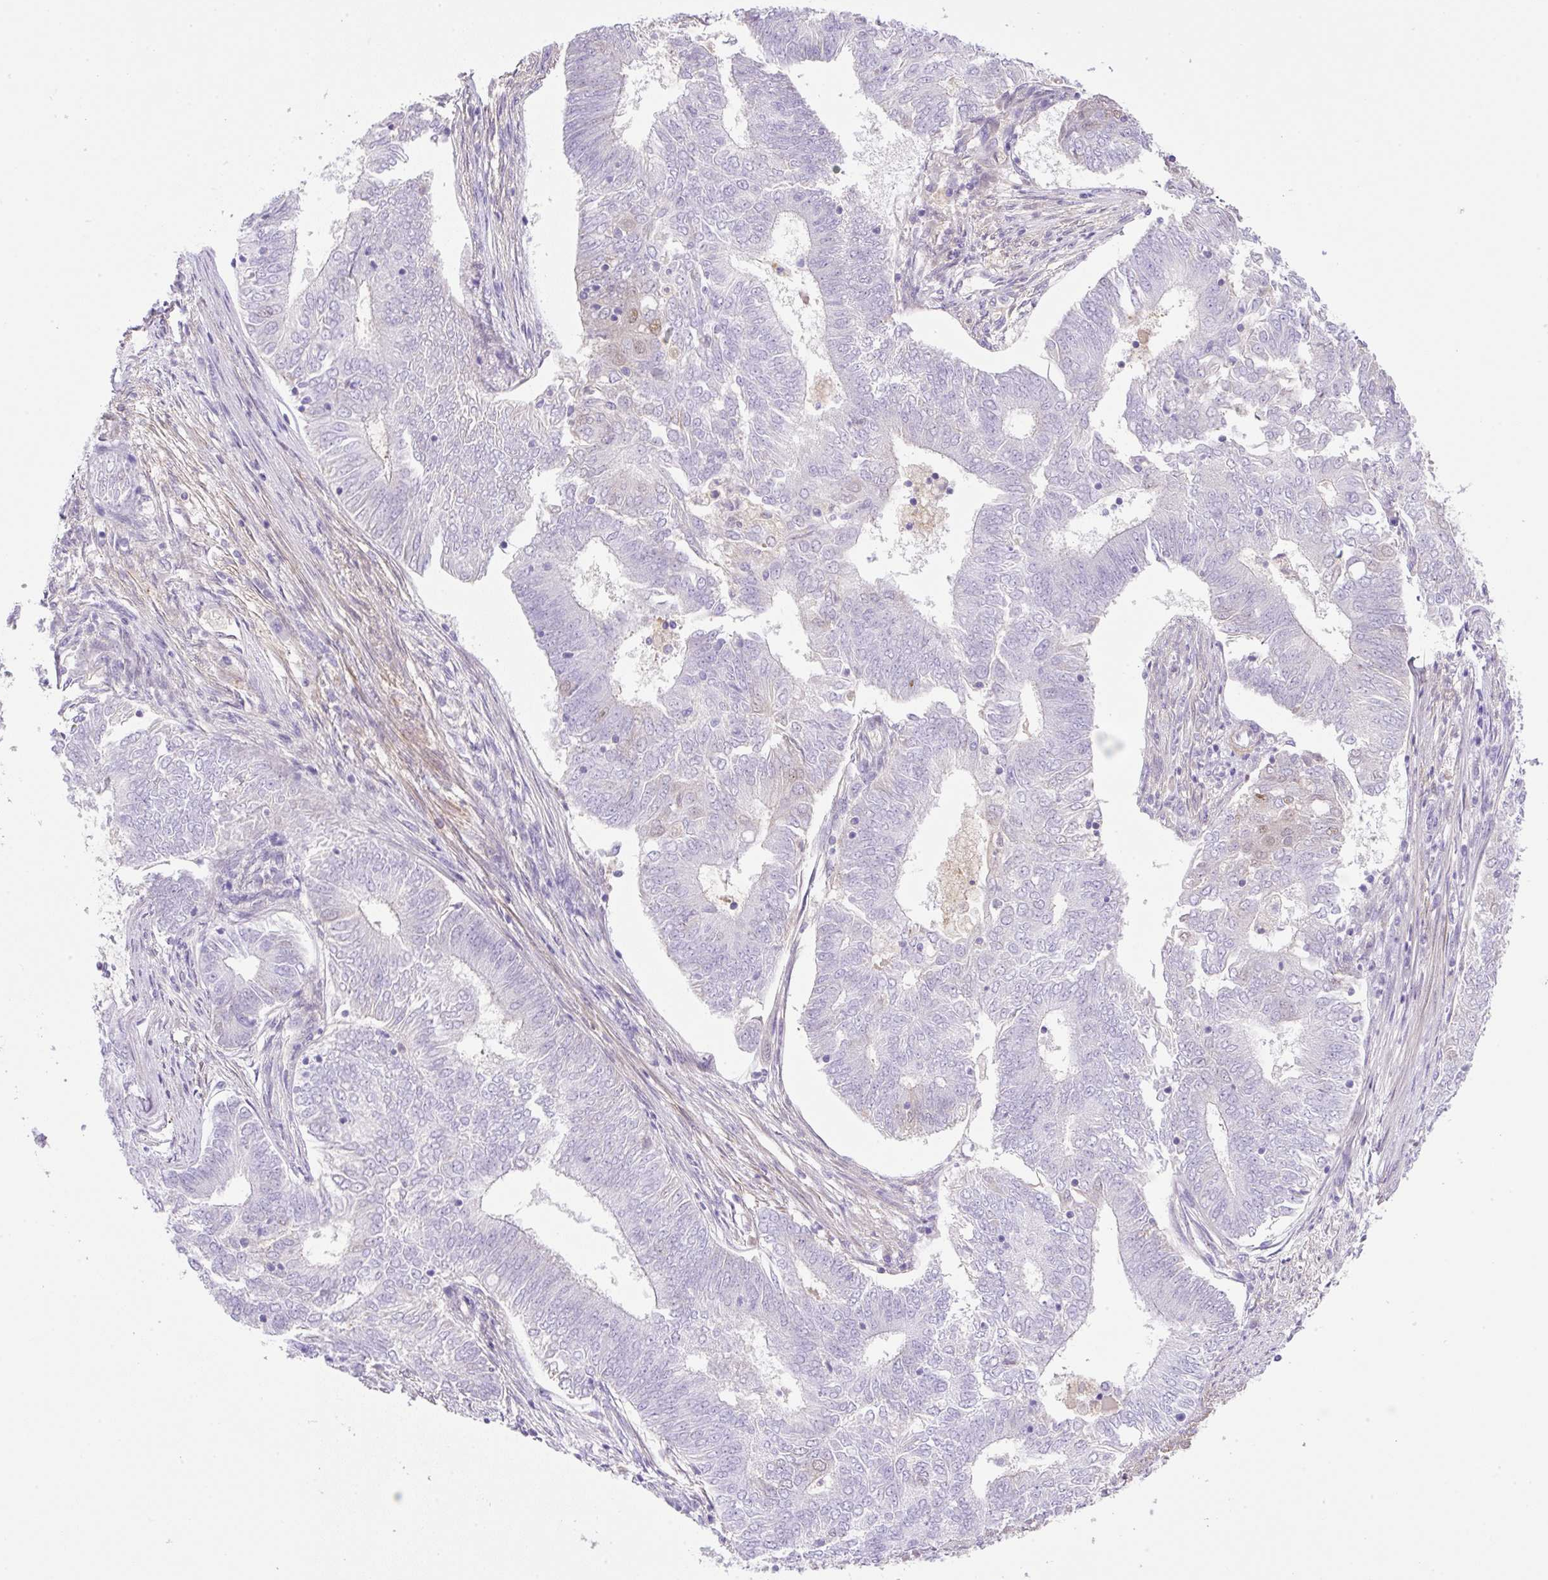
{"staining": {"intensity": "weak", "quantity": "<25%", "location": "nuclear"}, "tissue": "endometrial cancer", "cell_type": "Tumor cells", "image_type": "cancer", "snomed": [{"axis": "morphology", "description": "Adenocarcinoma, NOS"}, {"axis": "topography", "description": "Endometrium"}], "caption": "Immunohistochemistry (IHC) micrograph of neoplastic tissue: endometrial adenocarcinoma stained with DAB shows no significant protein staining in tumor cells.", "gene": "TDRD15", "patient": {"sex": "female", "age": 62}}